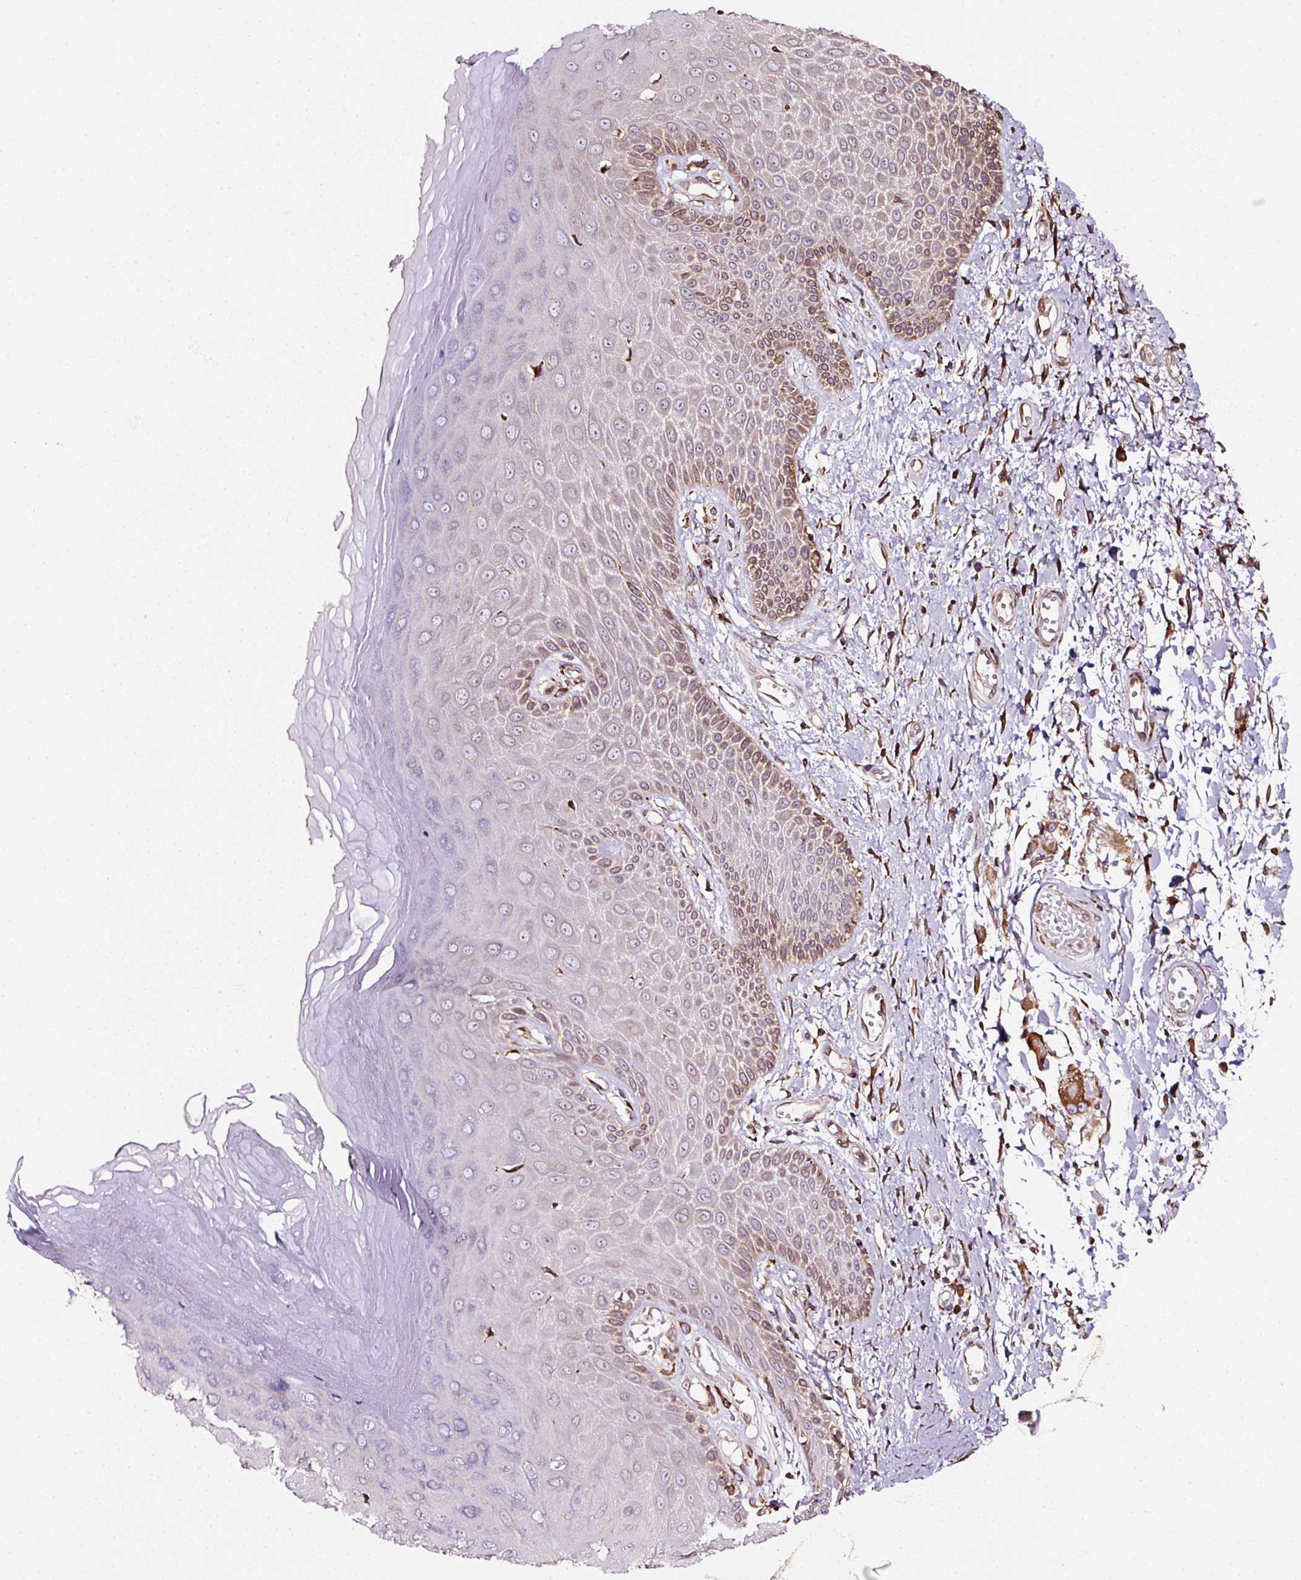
{"staining": {"intensity": "moderate", "quantity": "25%-75%", "location": "cytoplasmic/membranous"}, "tissue": "skin", "cell_type": "Epidermal cells", "image_type": "normal", "snomed": [{"axis": "morphology", "description": "Normal tissue, NOS"}, {"axis": "topography", "description": "Anal"}, {"axis": "topography", "description": "Peripheral nerve tissue"}], "caption": "A medium amount of moderate cytoplasmic/membranous positivity is appreciated in approximately 25%-75% of epidermal cells in unremarkable skin.", "gene": "PRKCSH", "patient": {"sex": "male", "age": 78}}